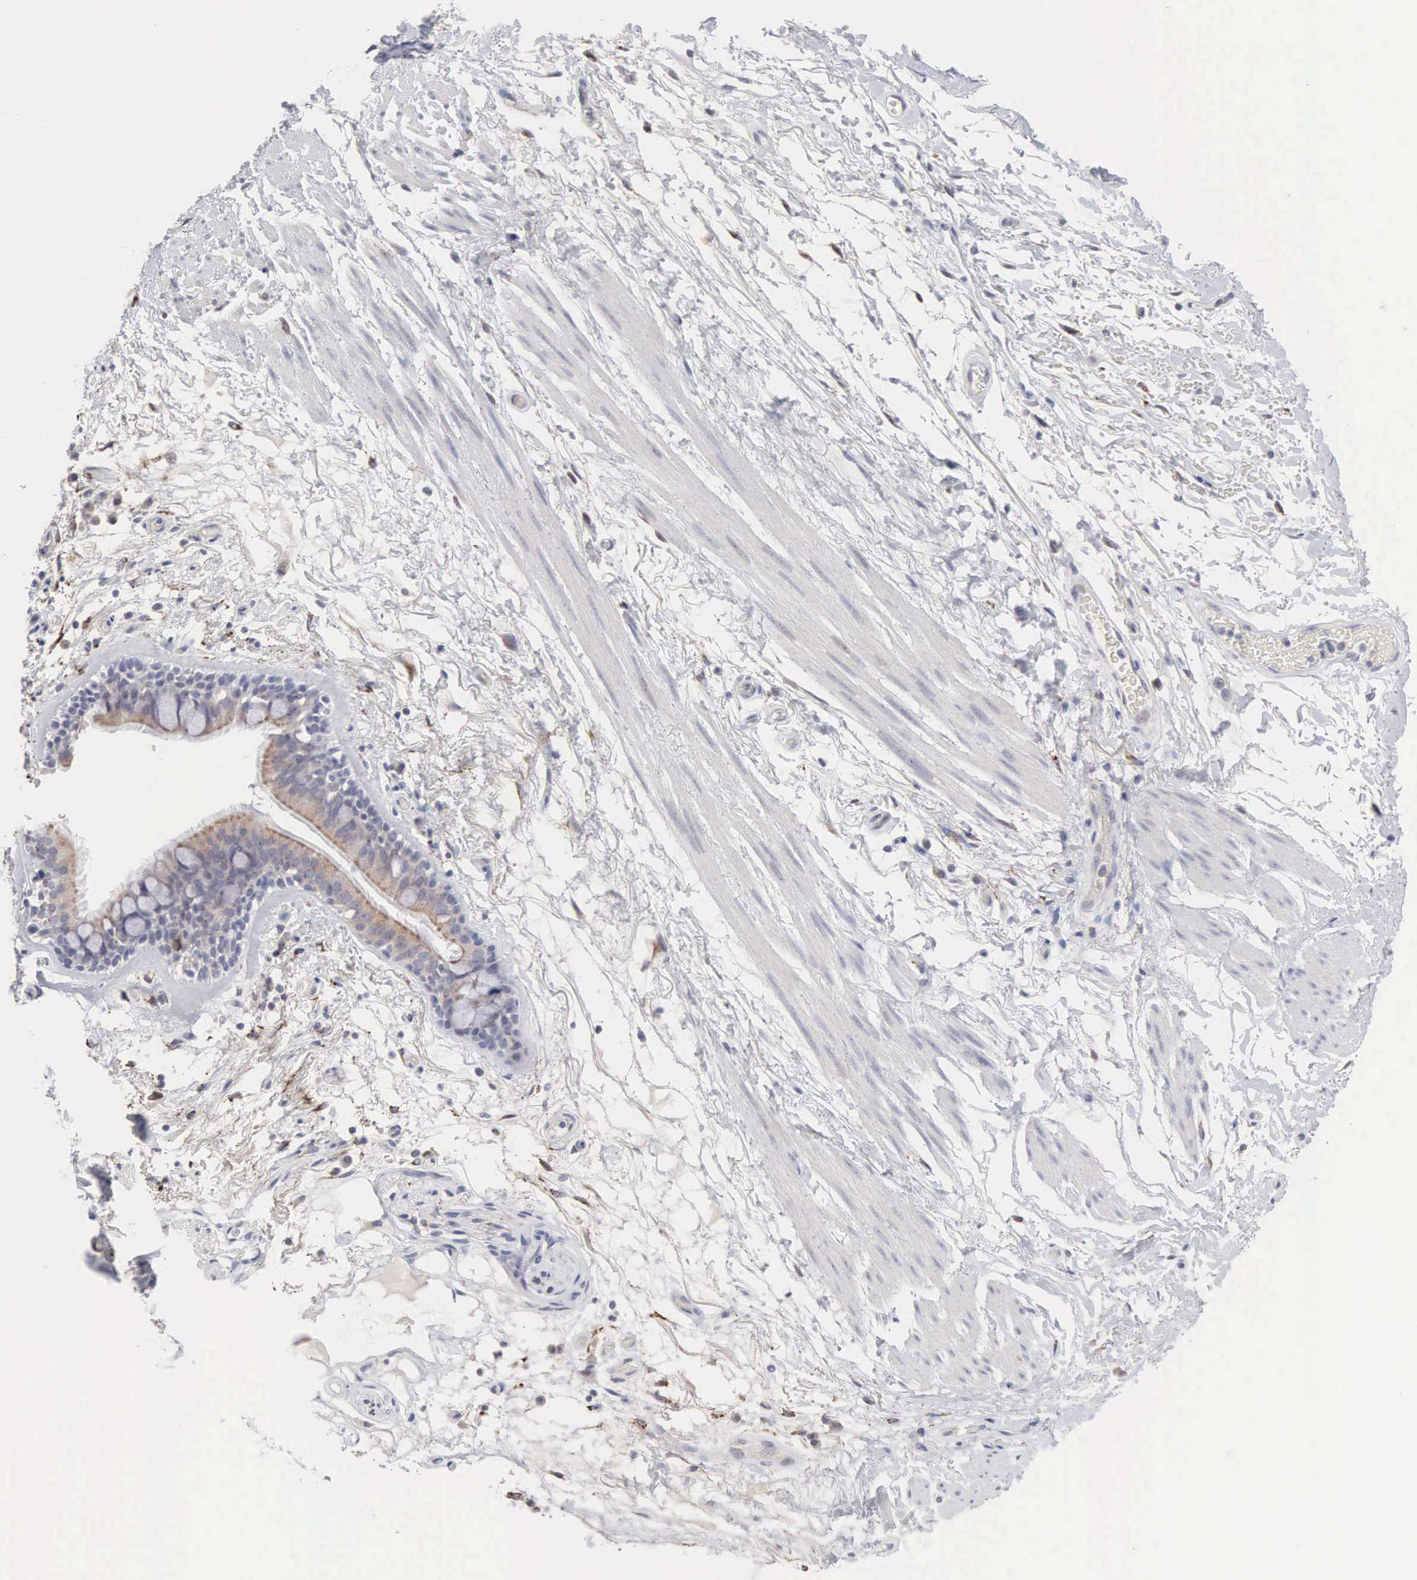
{"staining": {"intensity": "moderate", "quantity": "25%-75%", "location": "cytoplasmic/membranous"}, "tissue": "bronchus", "cell_type": "Respiratory epithelial cells", "image_type": "normal", "snomed": [{"axis": "morphology", "description": "Normal tissue, NOS"}, {"axis": "topography", "description": "Cartilage tissue"}], "caption": "Approximately 25%-75% of respiratory epithelial cells in normal human bronchus display moderate cytoplasmic/membranous protein expression as visualized by brown immunohistochemical staining.", "gene": "ACOT4", "patient": {"sex": "female", "age": 63}}